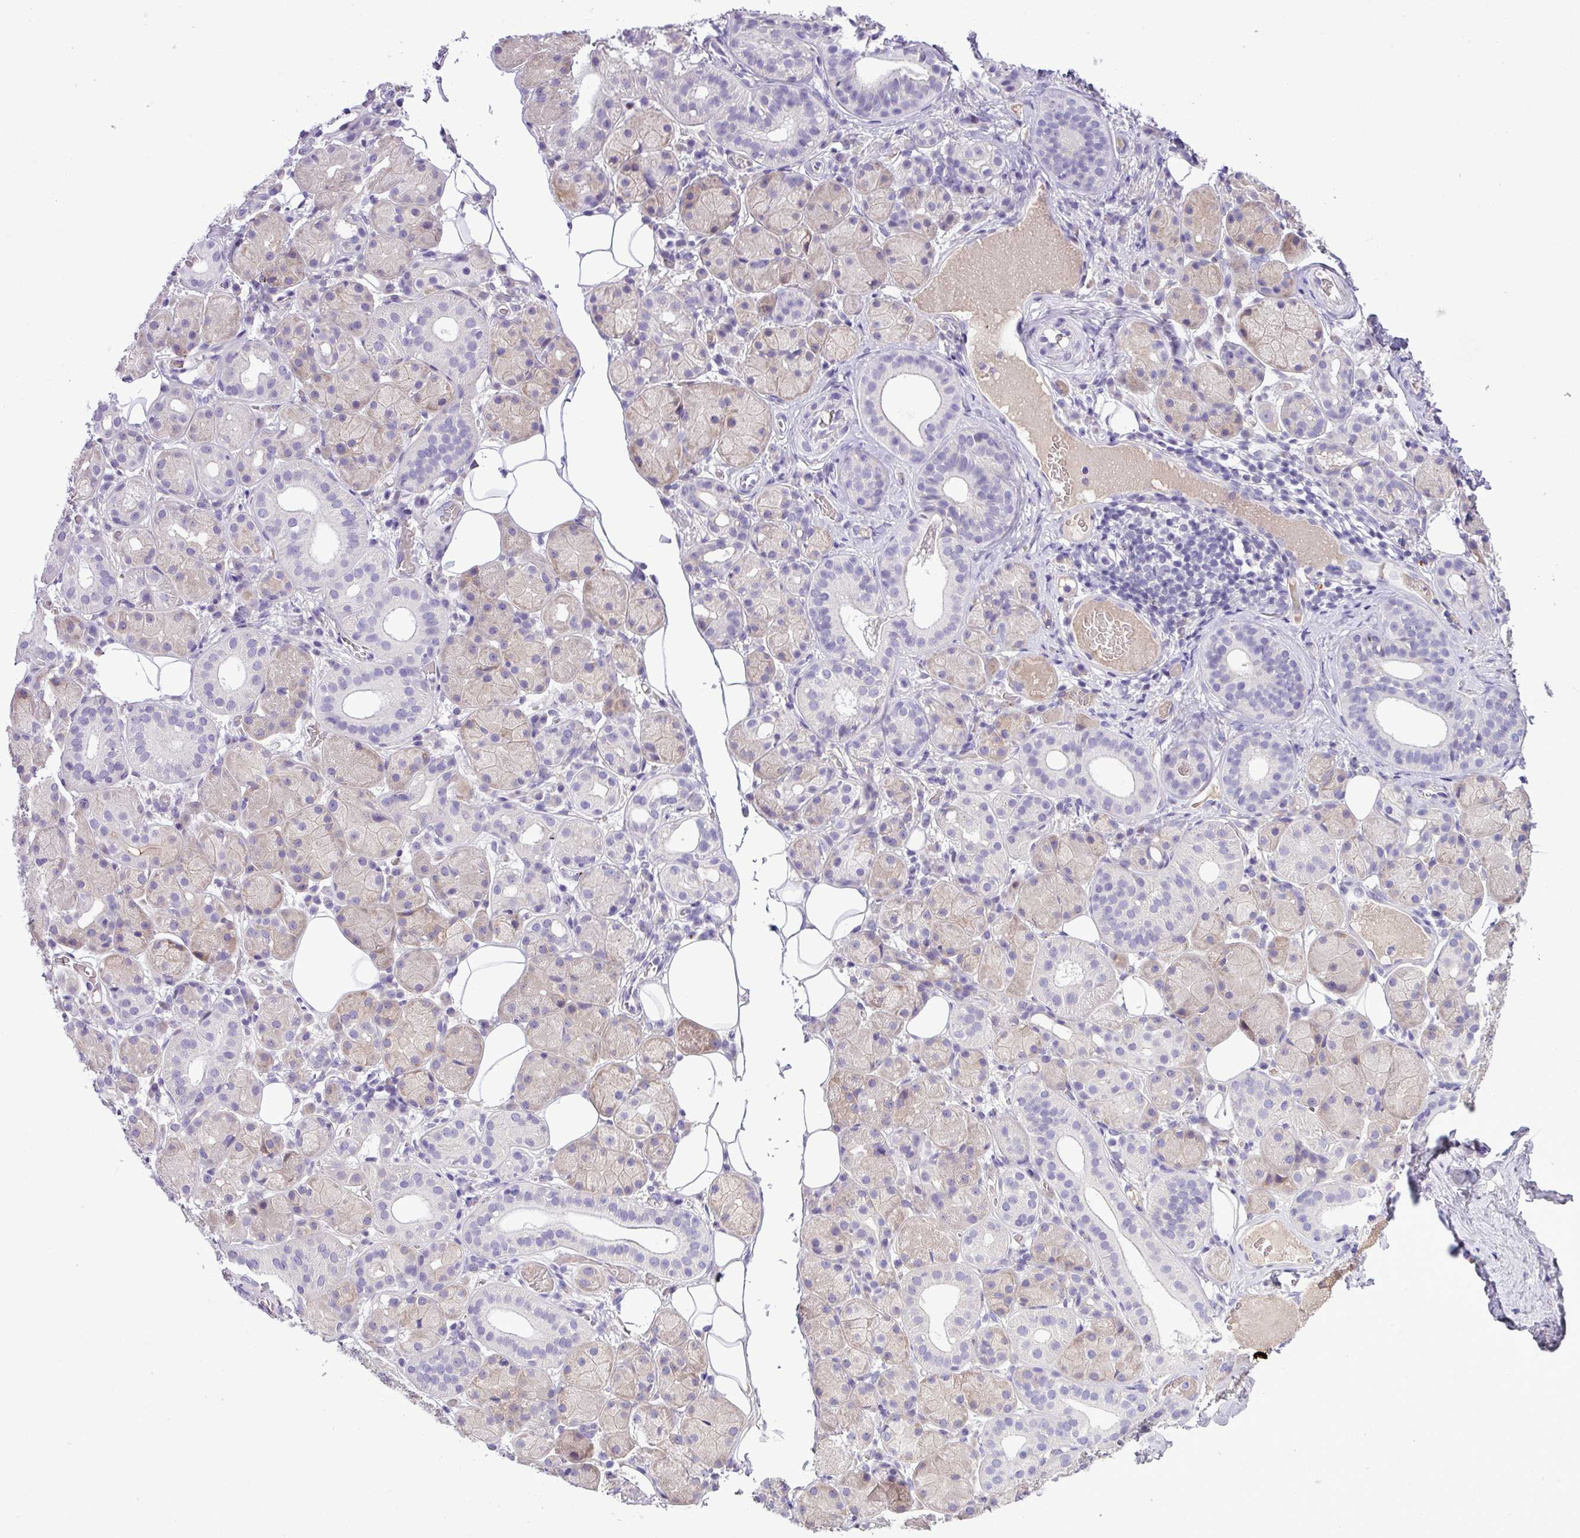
{"staining": {"intensity": "negative", "quantity": "none", "location": "none"}, "tissue": "salivary gland", "cell_type": "Glandular cells", "image_type": "normal", "snomed": [{"axis": "morphology", "description": "Squamous cell carcinoma, NOS"}, {"axis": "topography", "description": "Skin"}, {"axis": "topography", "description": "Head-Neck"}], "caption": "High magnification brightfield microscopy of benign salivary gland stained with DAB (brown) and counterstained with hematoxylin (blue): glandular cells show no significant positivity. (DAB IHC with hematoxylin counter stain).", "gene": "IL17A", "patient": {"sex": "male", "age": 80}}